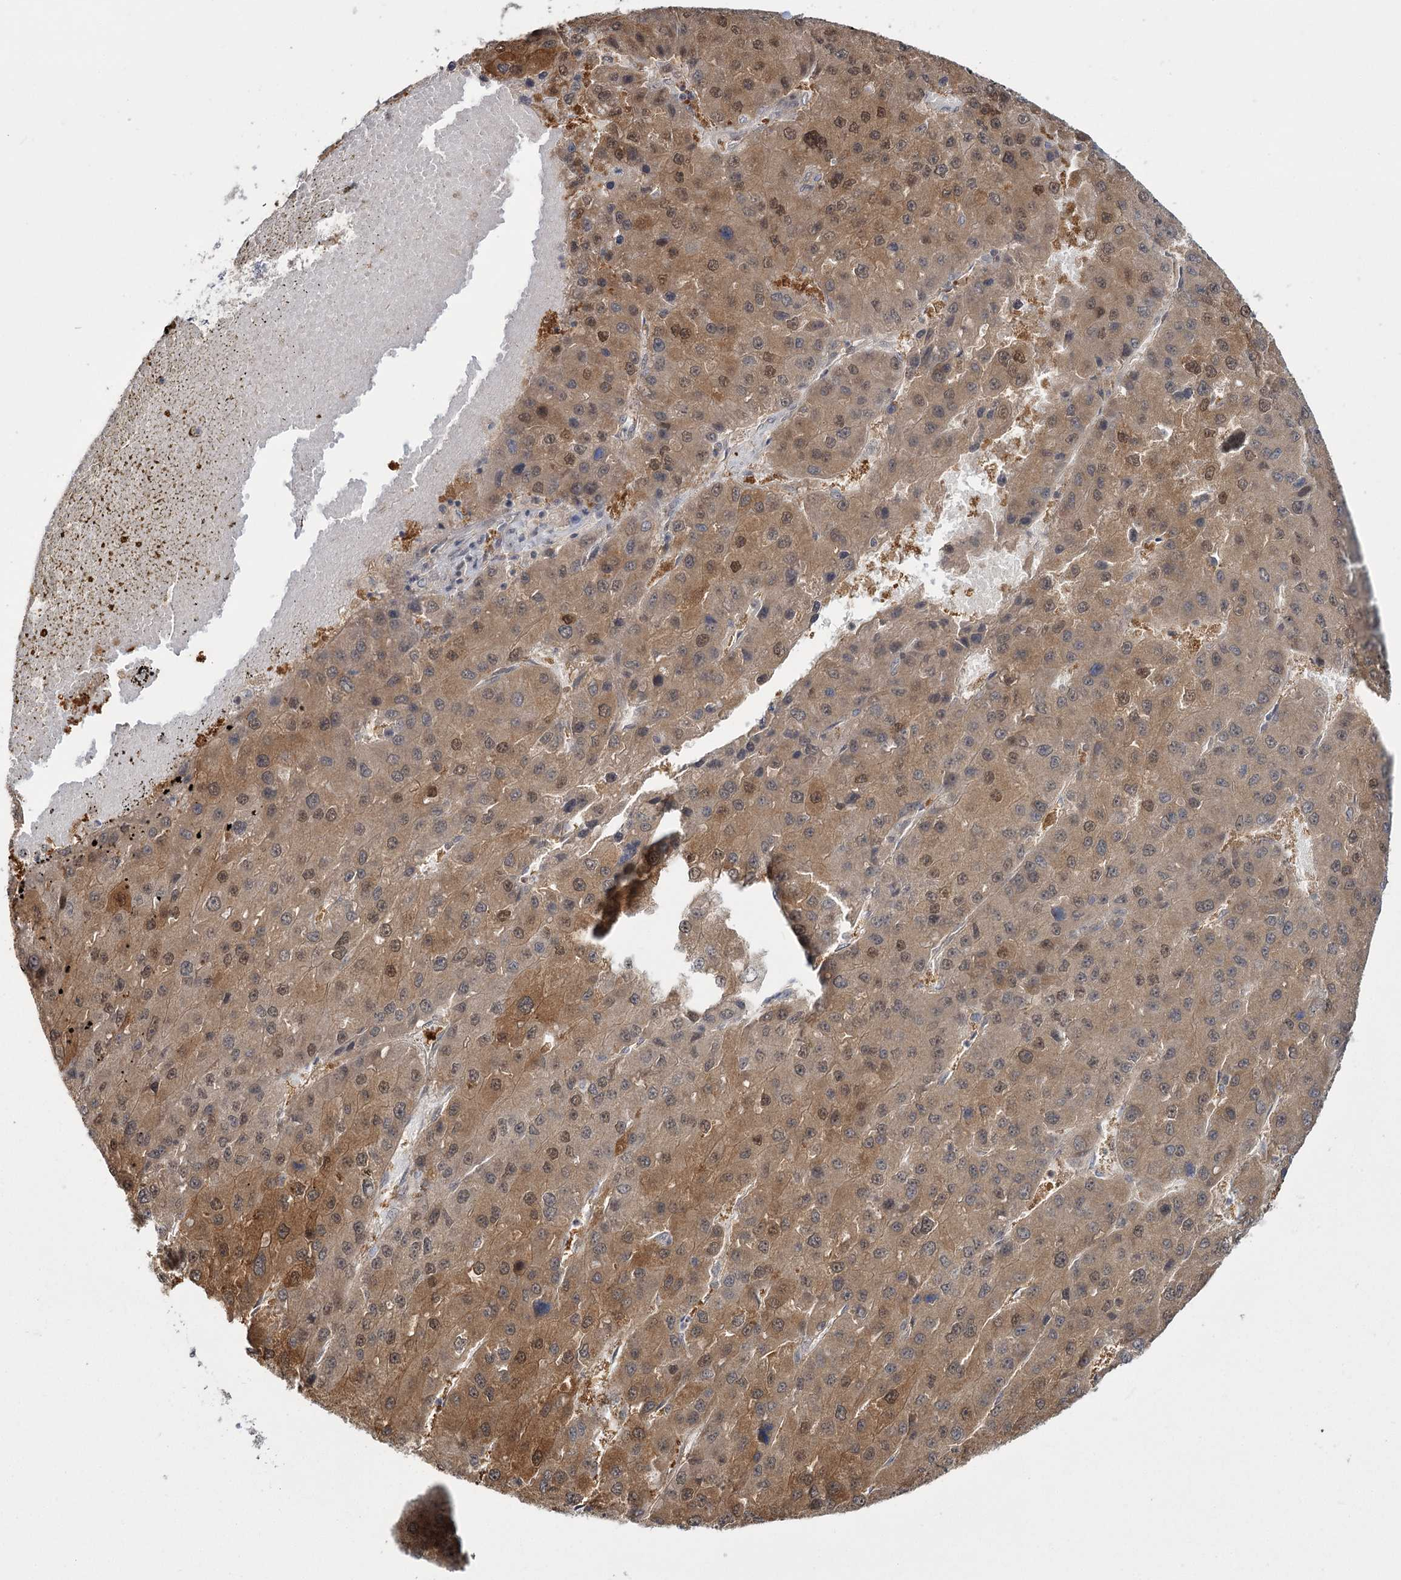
{"staining": {"intensity": "moderate", "quantity": ">75%", "location": "cytoplasmic/membranous,nuclear"}, "tissue": "liver cancer", "cell_type": "Tumor cells", "image_type": "cancer", "snomed": [{"axis": "morphology", "description": "Carcinoma, Hepatocellular, NOS"}, {"axis": "topography", "description": "Liver"}], "caption": "Brown immunohistochemical staining in human liver cancer (hepatocellular carcinoma) demonstrates moderate cytoplasmic/membranous and nuclear staining in about >75% of tumor cells.", "gene": "TBC1D9B", "patient": {"sex": "female", "age": 73}}